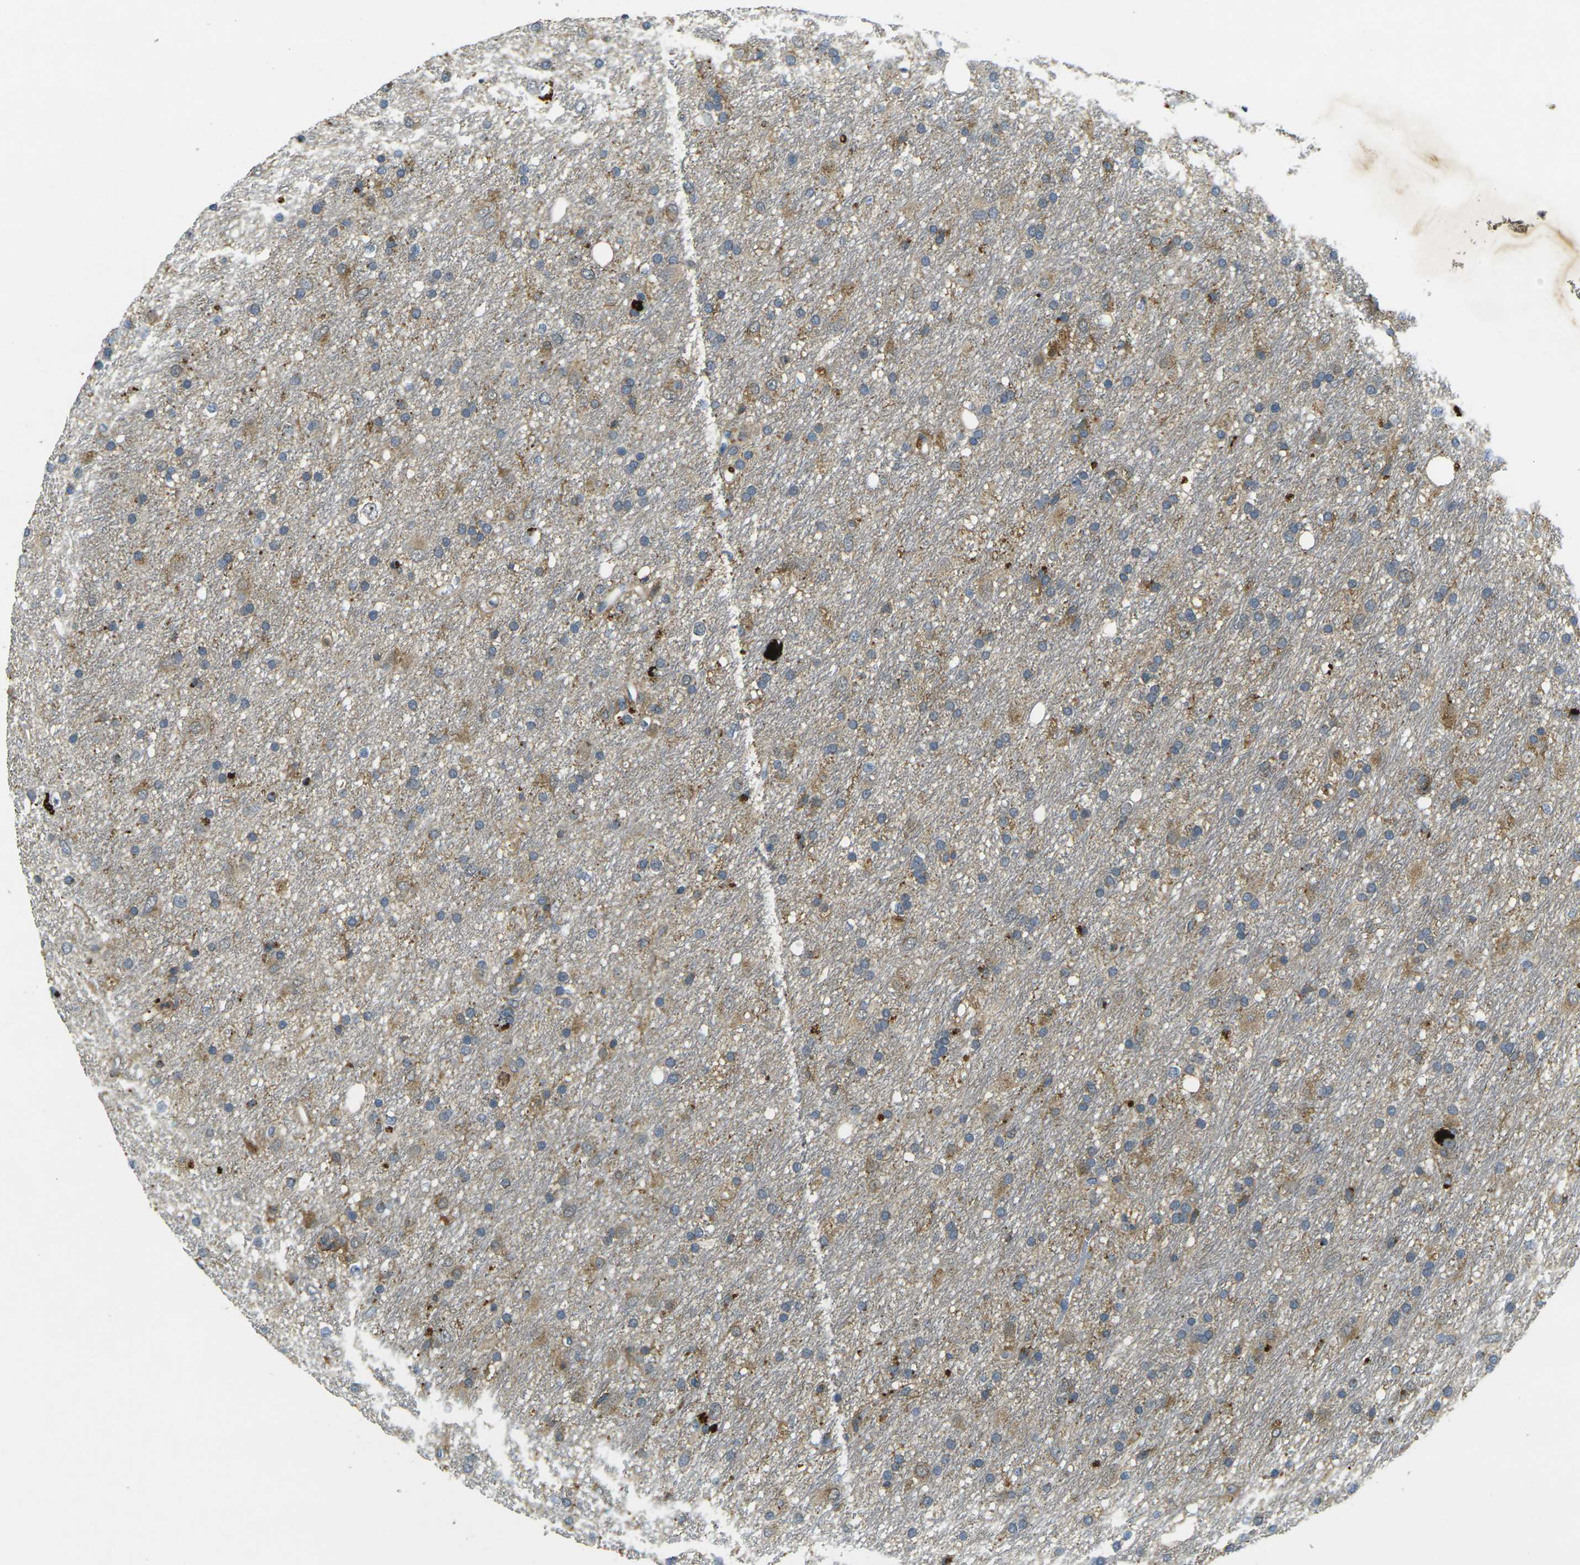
{"staining": {"intensity": "moderate", "quantity": ">75%", "location": "cytoplasmic/membranous"}, "tissue": "glioma", "cell_type": "Tumor cells", "image_type": "cancer", "snomed": [{"axis": "morphology", "description": "Glioma, malignant, Low grade"}, {"axis": "topography", "description": "Brain"}], "caption": "Immunohistochemistry staining of glioma, which demonstrates medium levels of moderate cytoplasmic/membranous staining in about >75% of tumor cells indicating moderate cytoplasmic/membranous protein staining. The staining was performed using DAB (brown) for protein detection and nuclei were counterstained in hematoxylin (blue).", "gene": "PIGL", "patient": {"sex": "male", "age": 77}}